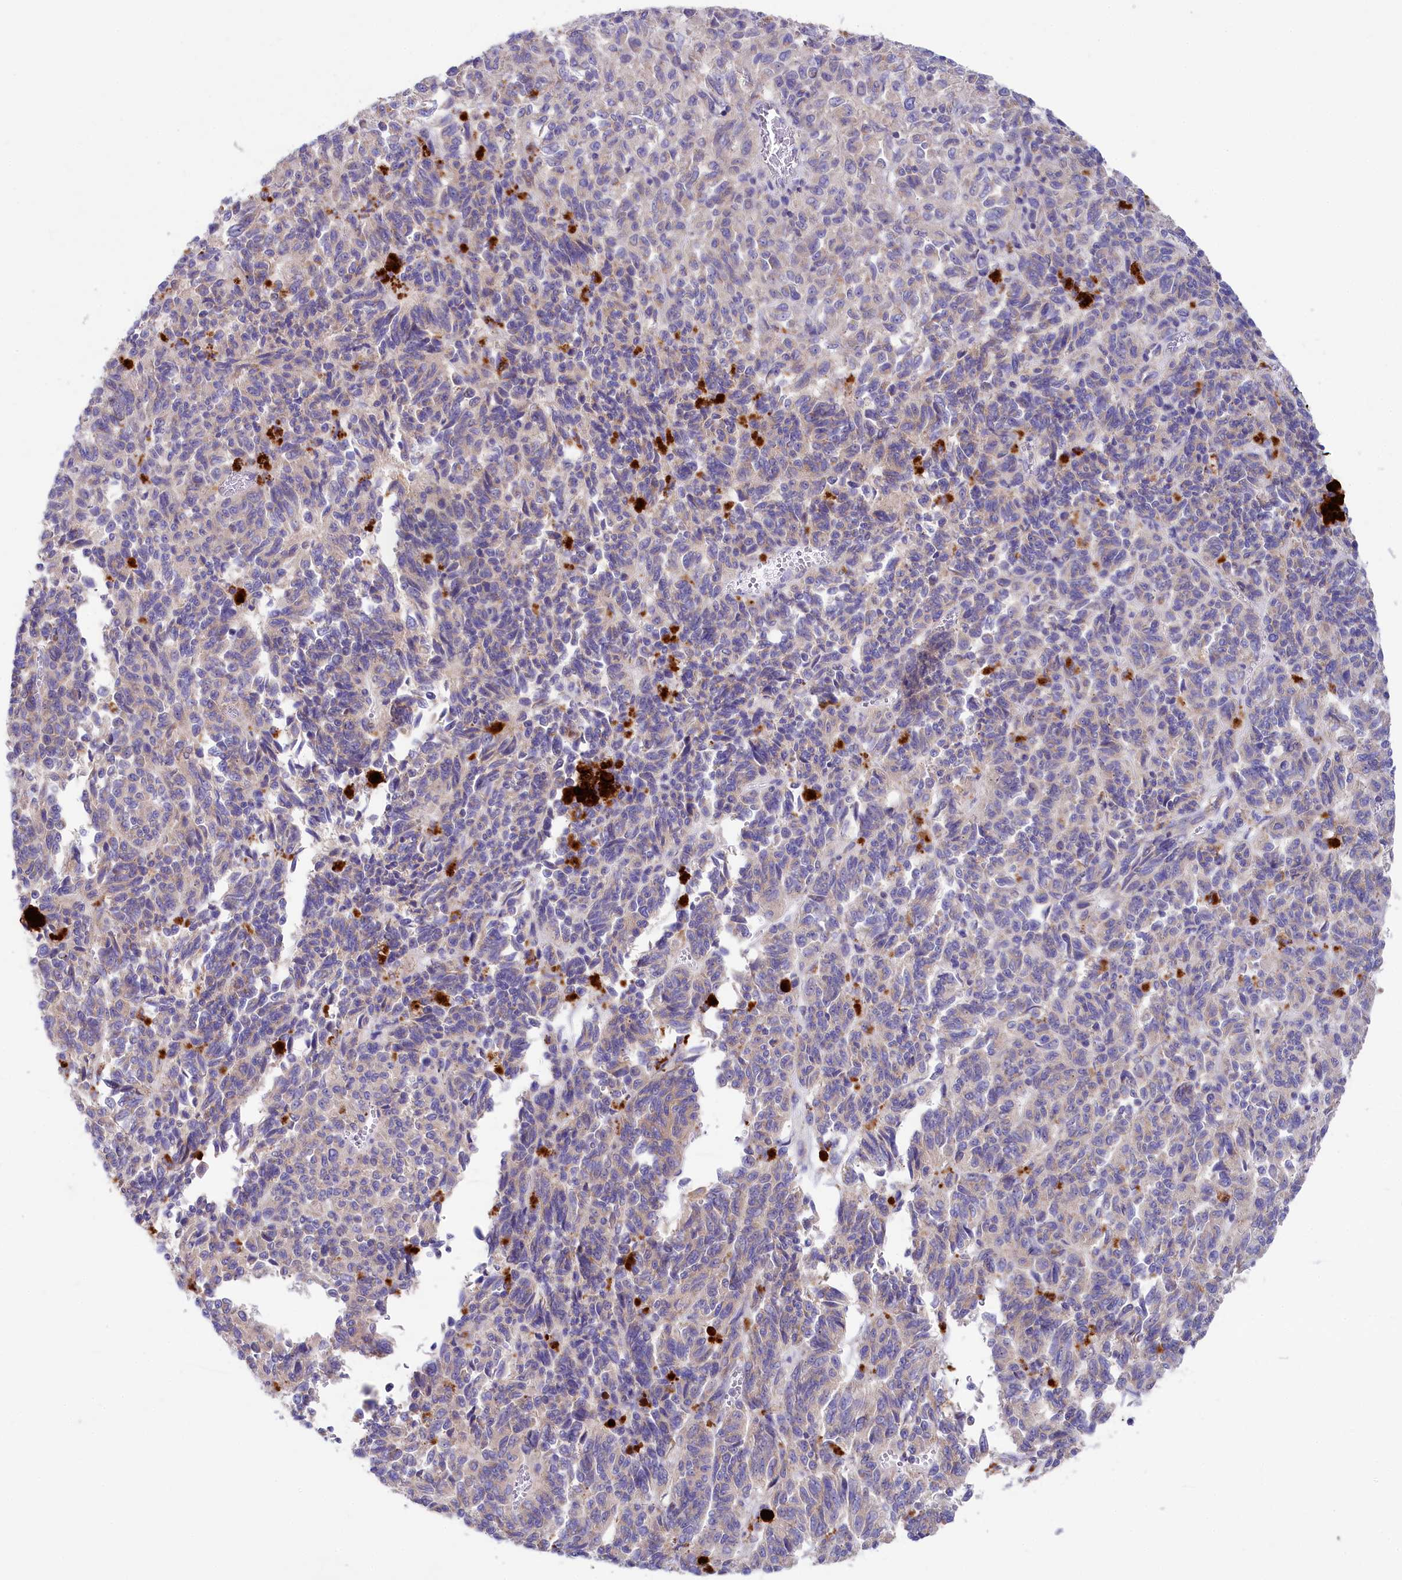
{"staining": {"intensity": "negative", "quantity": "none", "location": "none"}, "tissue": "melanoma", "cell_type": "Tumor cells", "image_type": "cancer", "snomed": [{"axis": "morphology", "description": "Malignant melanoma, Metastatic site"}, {"axis": "topography", "description": "Lung"}], "caption": "An immunohistochemistry (IHC) histopathology image of malignant melanoma (metastatic site) is shown. There is no staining in tumor cells of malignant melanoma (metastatic site).", "gene": "VPS26B", "patient": {"sex": "male", "age": 64}}